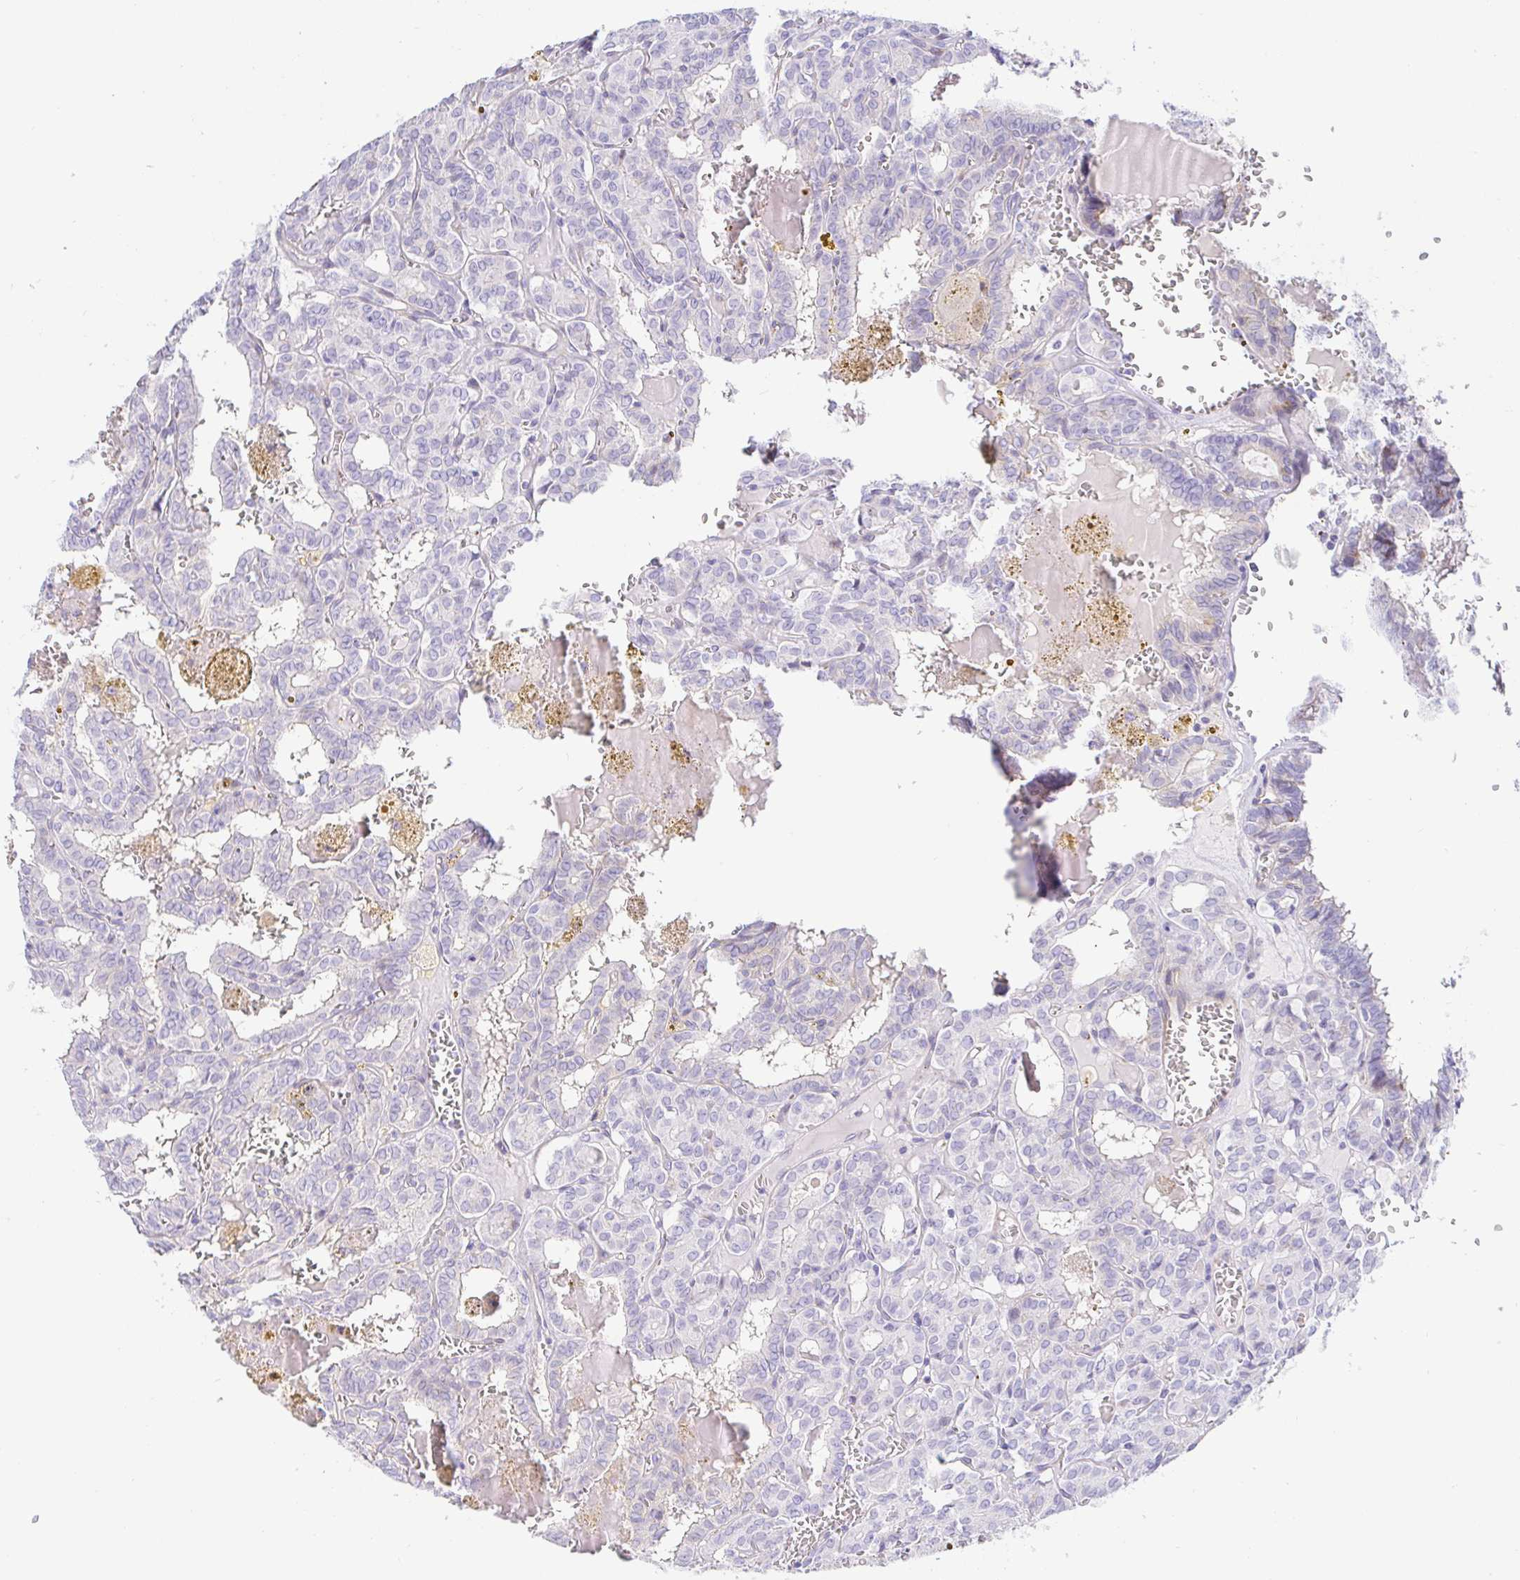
{"staining": {"intensity": "negative", "quantity": "none", "location": "none"}, "tissue": "thyroid cancer", "cell_type": "Tumor cells", "image_type": "cancer", "snomed": [{"axis": "morphology", "description": "Papillary adenocarcinoma, NOS"}, {"axis": "topography", "description": "Thyroid gland"}], "caption": "Papillary adenocarcinoma (thyroid) stained for a protein using immunohistochemistry (IHC) reveals no positivity tumor cells.", "gene": "PINLYP", "patient": {"sex": "female", "age": 39}}